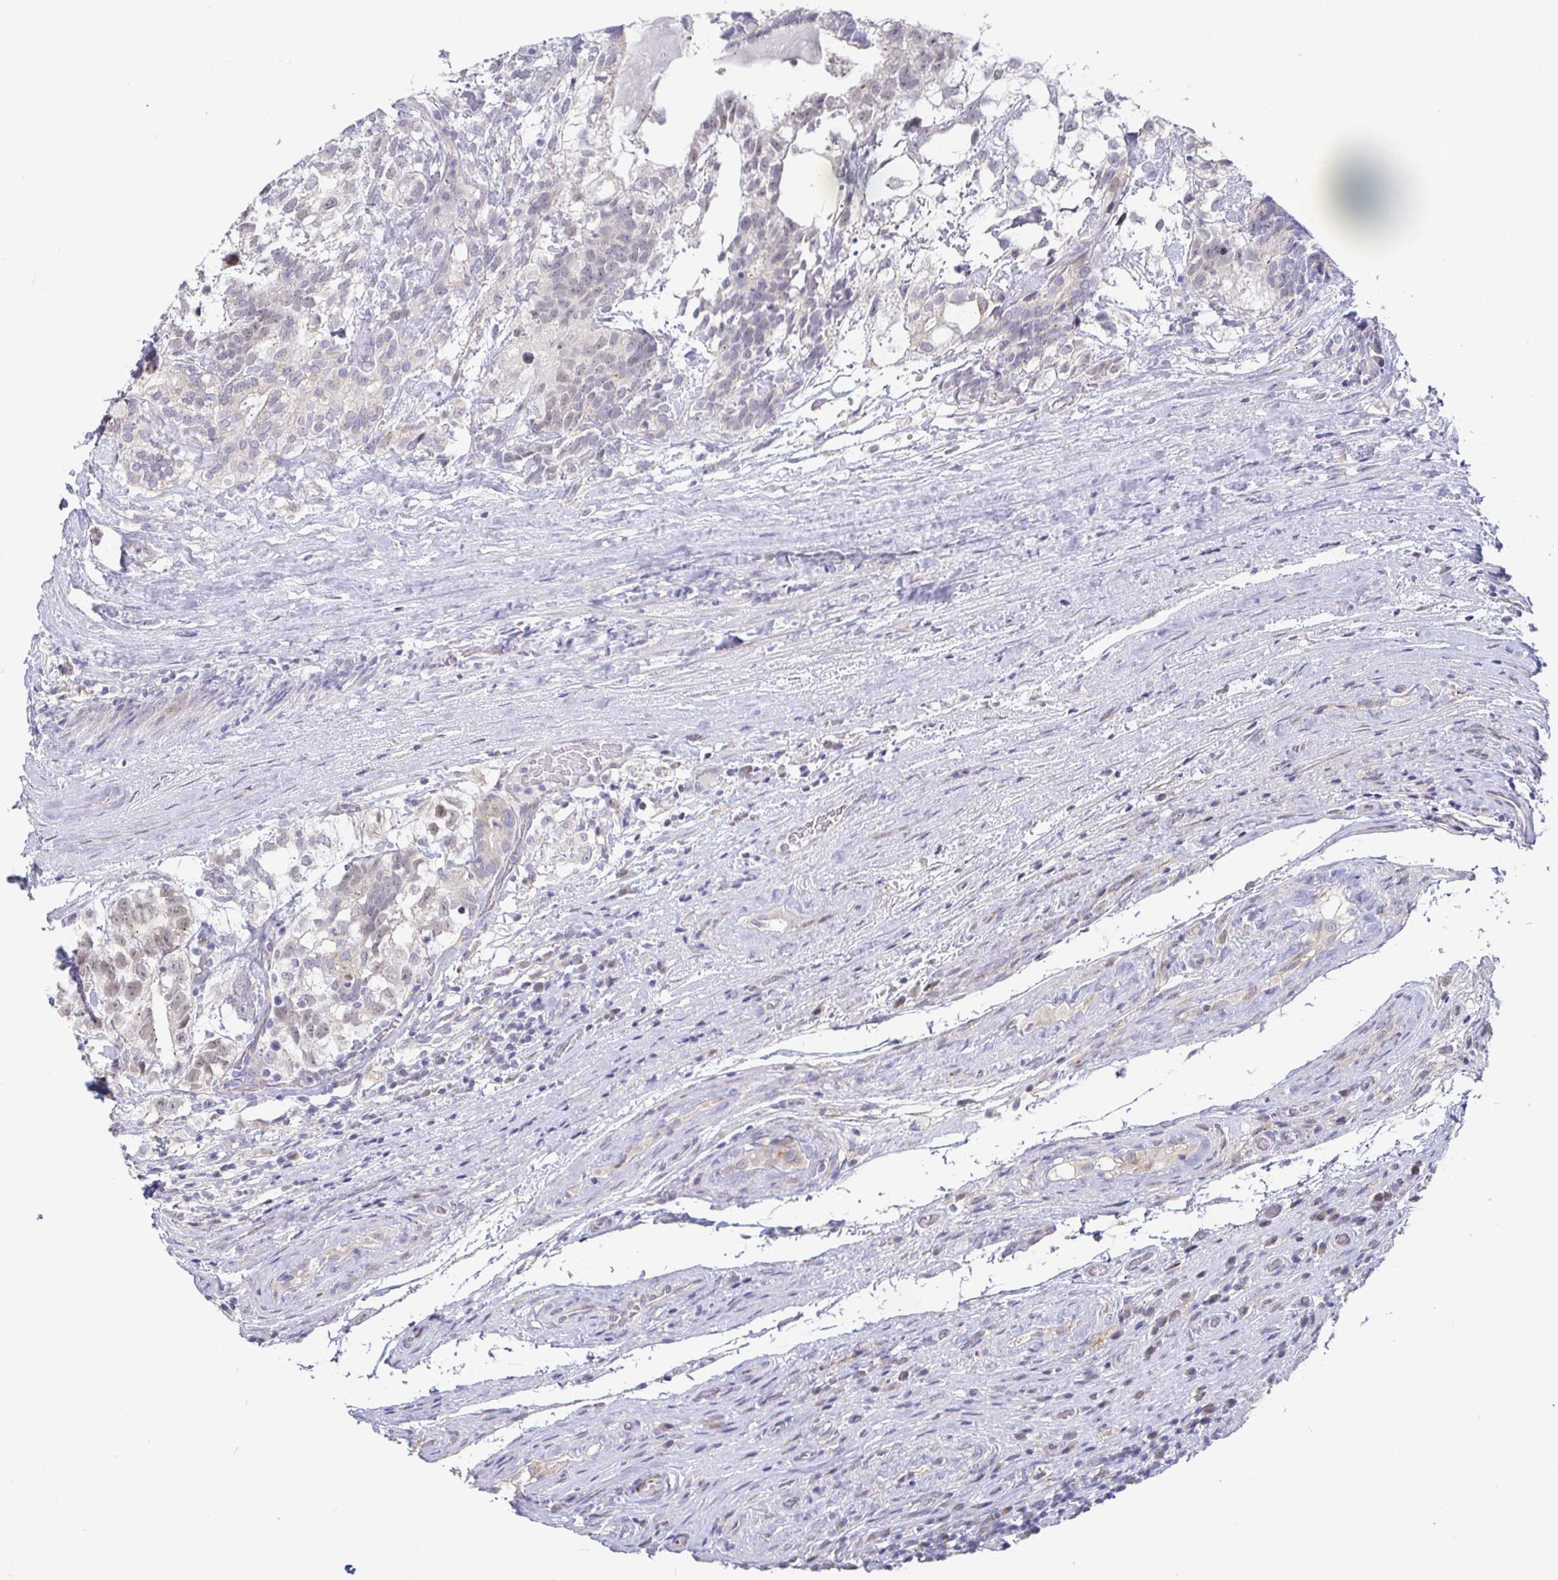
{"staining": {"intensity": "negative", "quantity": "none", "location": "none"}, "tissue": "testis cancer", "cell_type": "Tumor cells", "image_type": "cancer", "snomed": [{"axis": "morphology", "description": "Seminoma, NOS"}, {"axis": "morphology", "description": "Carcinoma, Embryonal, NOS"}, {"axis": "topography", "description": "Testis"}], "caption": "An immunohistochemistry histopathology image of testis seminoma is shown. There is no staining in tumor cells of testis seminoma. (Stains: DAB immunohistochemistry with hematoxylin counter stain, Microscopy: brightfield microscopy at high magnification).", "gene": "CIT", "patient": {"sex": "male", "age": 41}}